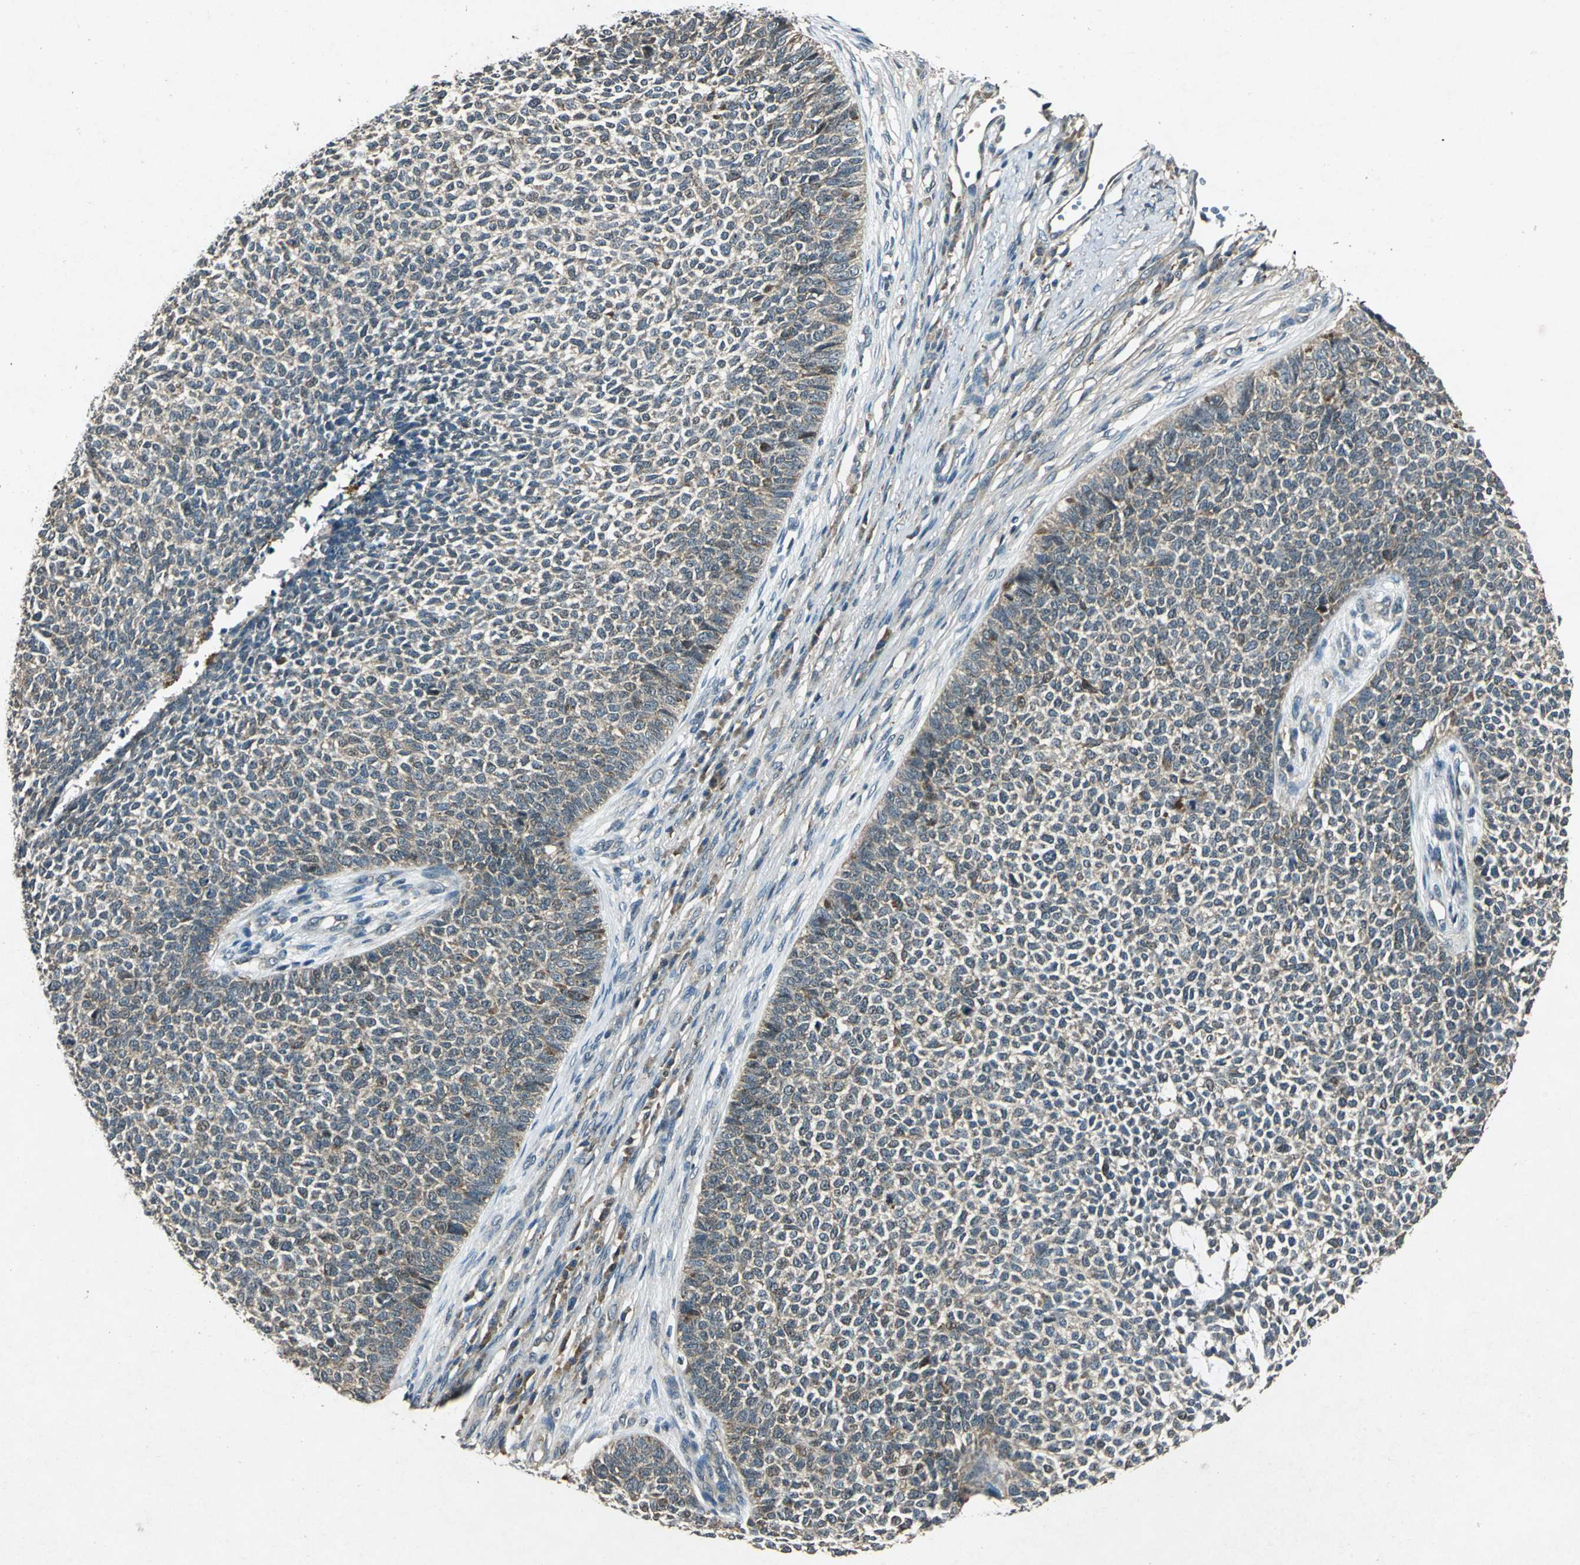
{"staining": {"intensity": "weak", "quantity": "<25%", "location": "cytoplasmic/membranous"}, "tissue": "skin cancer", "cell_type": "Tumor cells", "image_type": "cancer", "snomed": [{"axis": "morphology", "description": "Basal cell carcinoma"}, {"axis": "topography", "description": "Skin"}], "caption": "Immunohistochemistry (IHC) micrograph of neoplastic tissue: human basal cell carcinoma (skin) stained with DAB demonstrates no significant protein staining in tumor cells.", "gene": "AHSA1", "patient": {"sex": "female", "age": 84}}